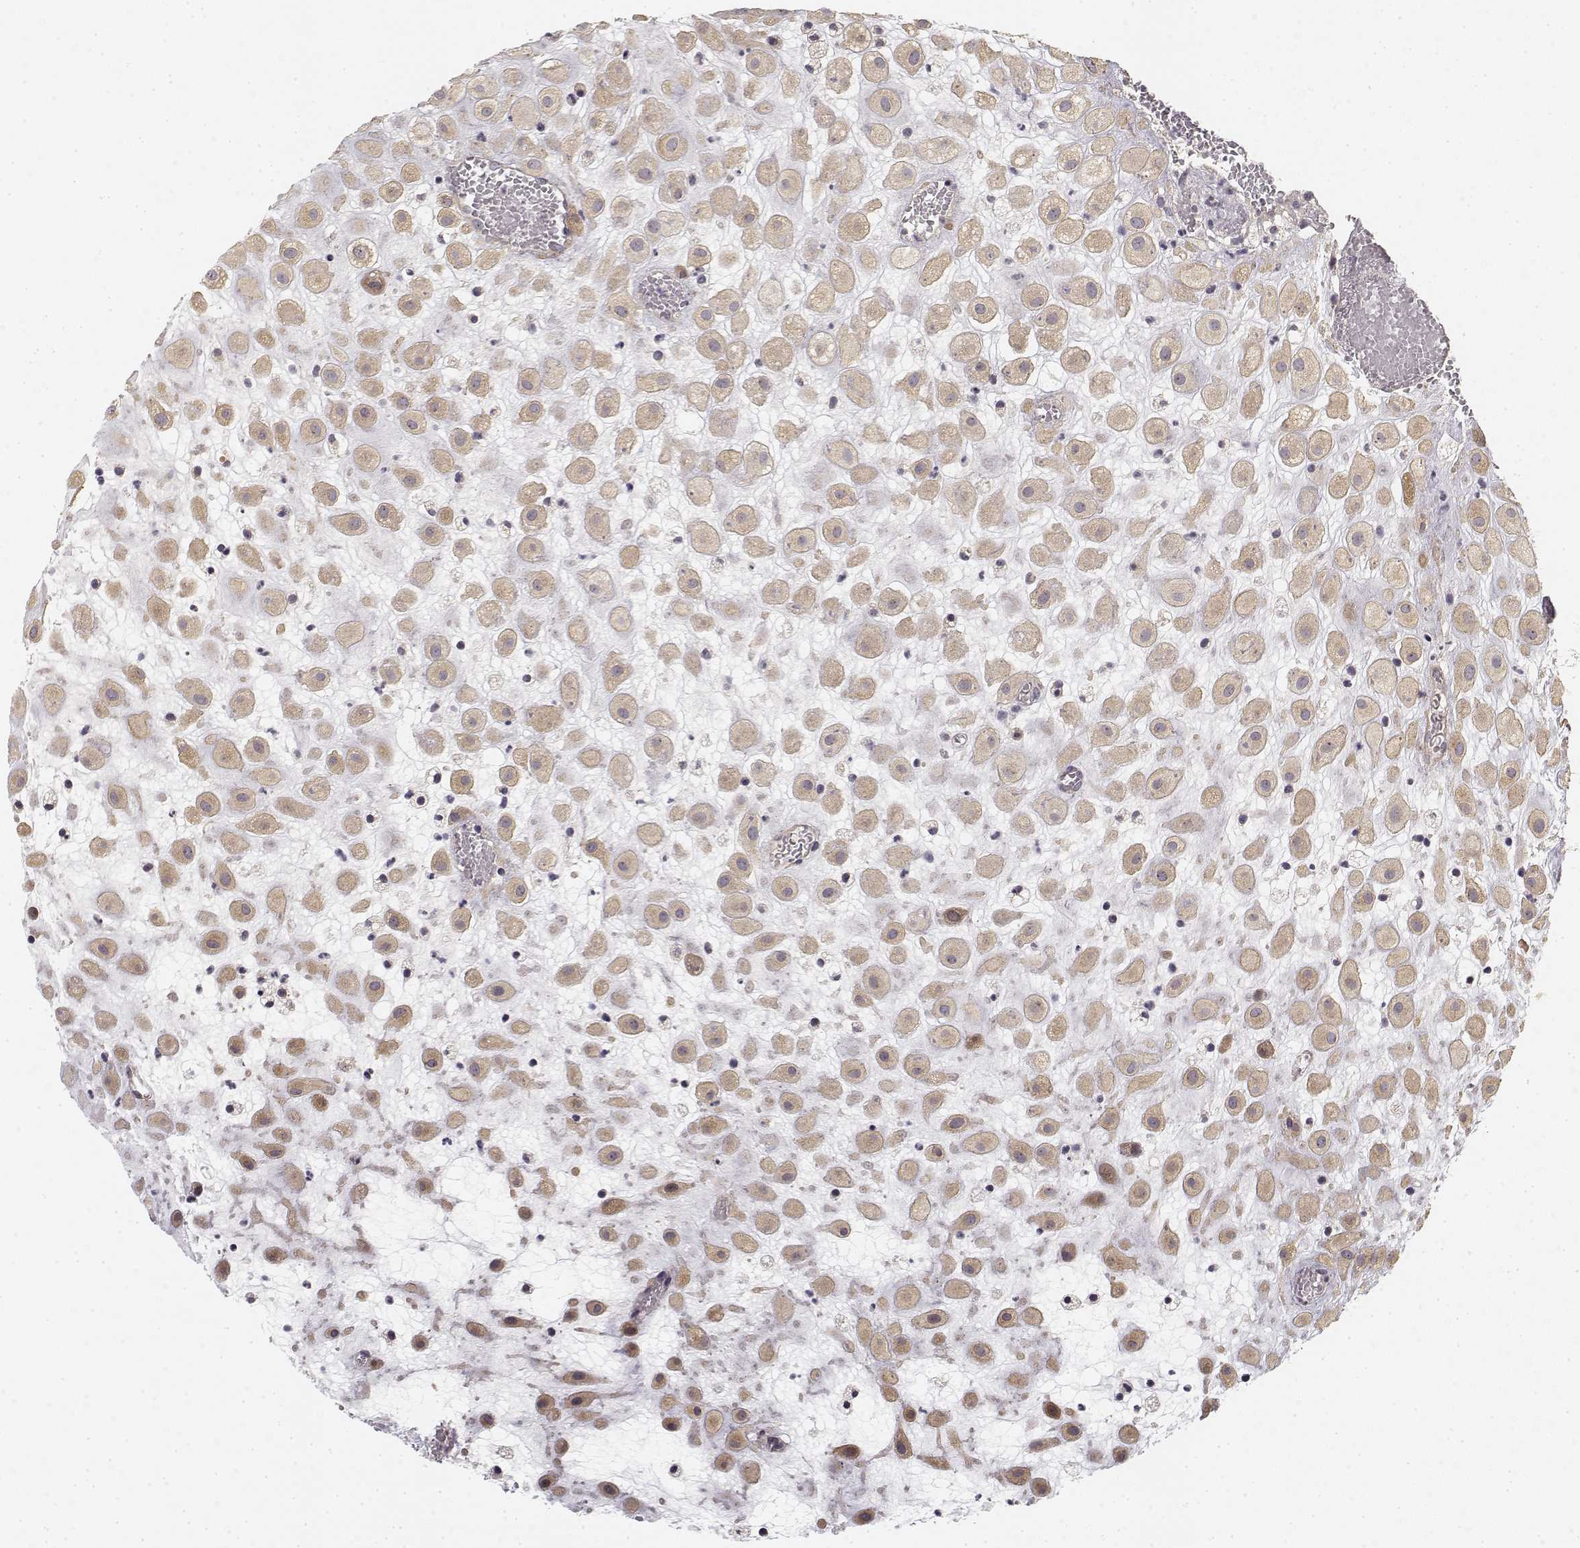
{"staining": {"intensity": "weak", "quantity": ">75%", "location": "cytoplasmic/membranous"}, "tissue": "placenta", "cell_type": "Decidual cells", "image_type": "normal", "snomed": [{"axis": "morphology", "description": "Normal tissue, NOS"}, {"axis": "topography", "description": "Placenta"}], "caption": "Immunohistochemistry (IHC) staining of benign placenta, which exhibits low levels of weak cytoplasmic/membranous expression in about >75% of decidual cells indicating weak cytoplasmic/membranous protein positivity. The staining was performed using DAB (3,3'-diaminobenzidine) (brown) for protein detection and nuclei were counterstained in hematoxylin (blue).", "gene": "MED12L", "patient": {"sex": "female", "age": 24}}